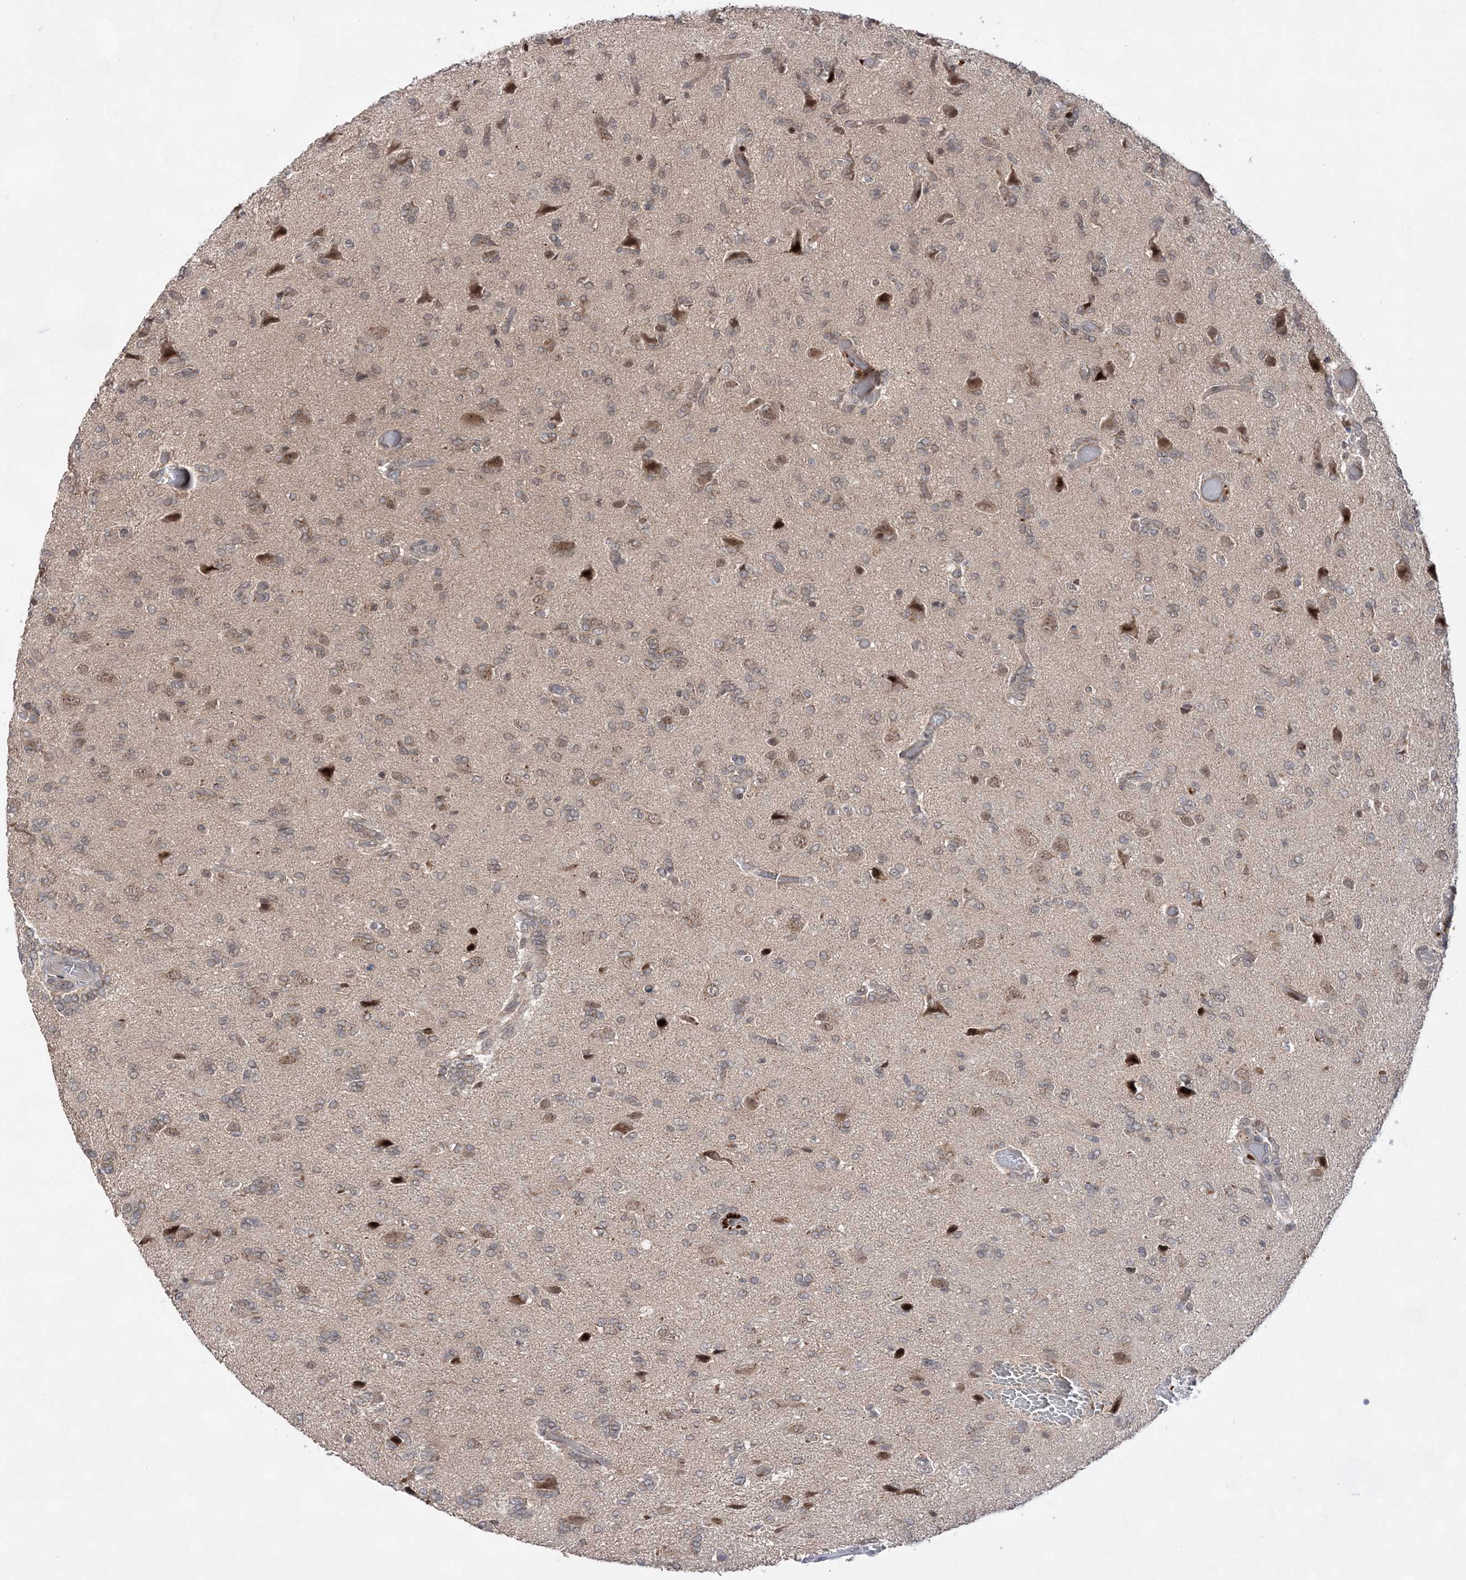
{"staining": {"intensity": "weak", "quantity": "<25%", "location": "cytoplasmic/membranous"}, "tissue": "glioma", "cell_type": "Tumor cells", "image_type": "cancer", "snomed": [{"axis": "morphology", "description": "Glioma, malignant, High grade"}, {"axis": "topography", "description": "Brain"}], "caption": "The IHC histopathology image has no significant staining in tumor cells of malignant glioma (high-grade) tissue. (Stains: DAB IHC with hematoxylin counter stain, Microscopy: brightfield microscopy at high magnification).", "gene": "ANAPC15", "patient": {"sex": "female", "age": 59}}